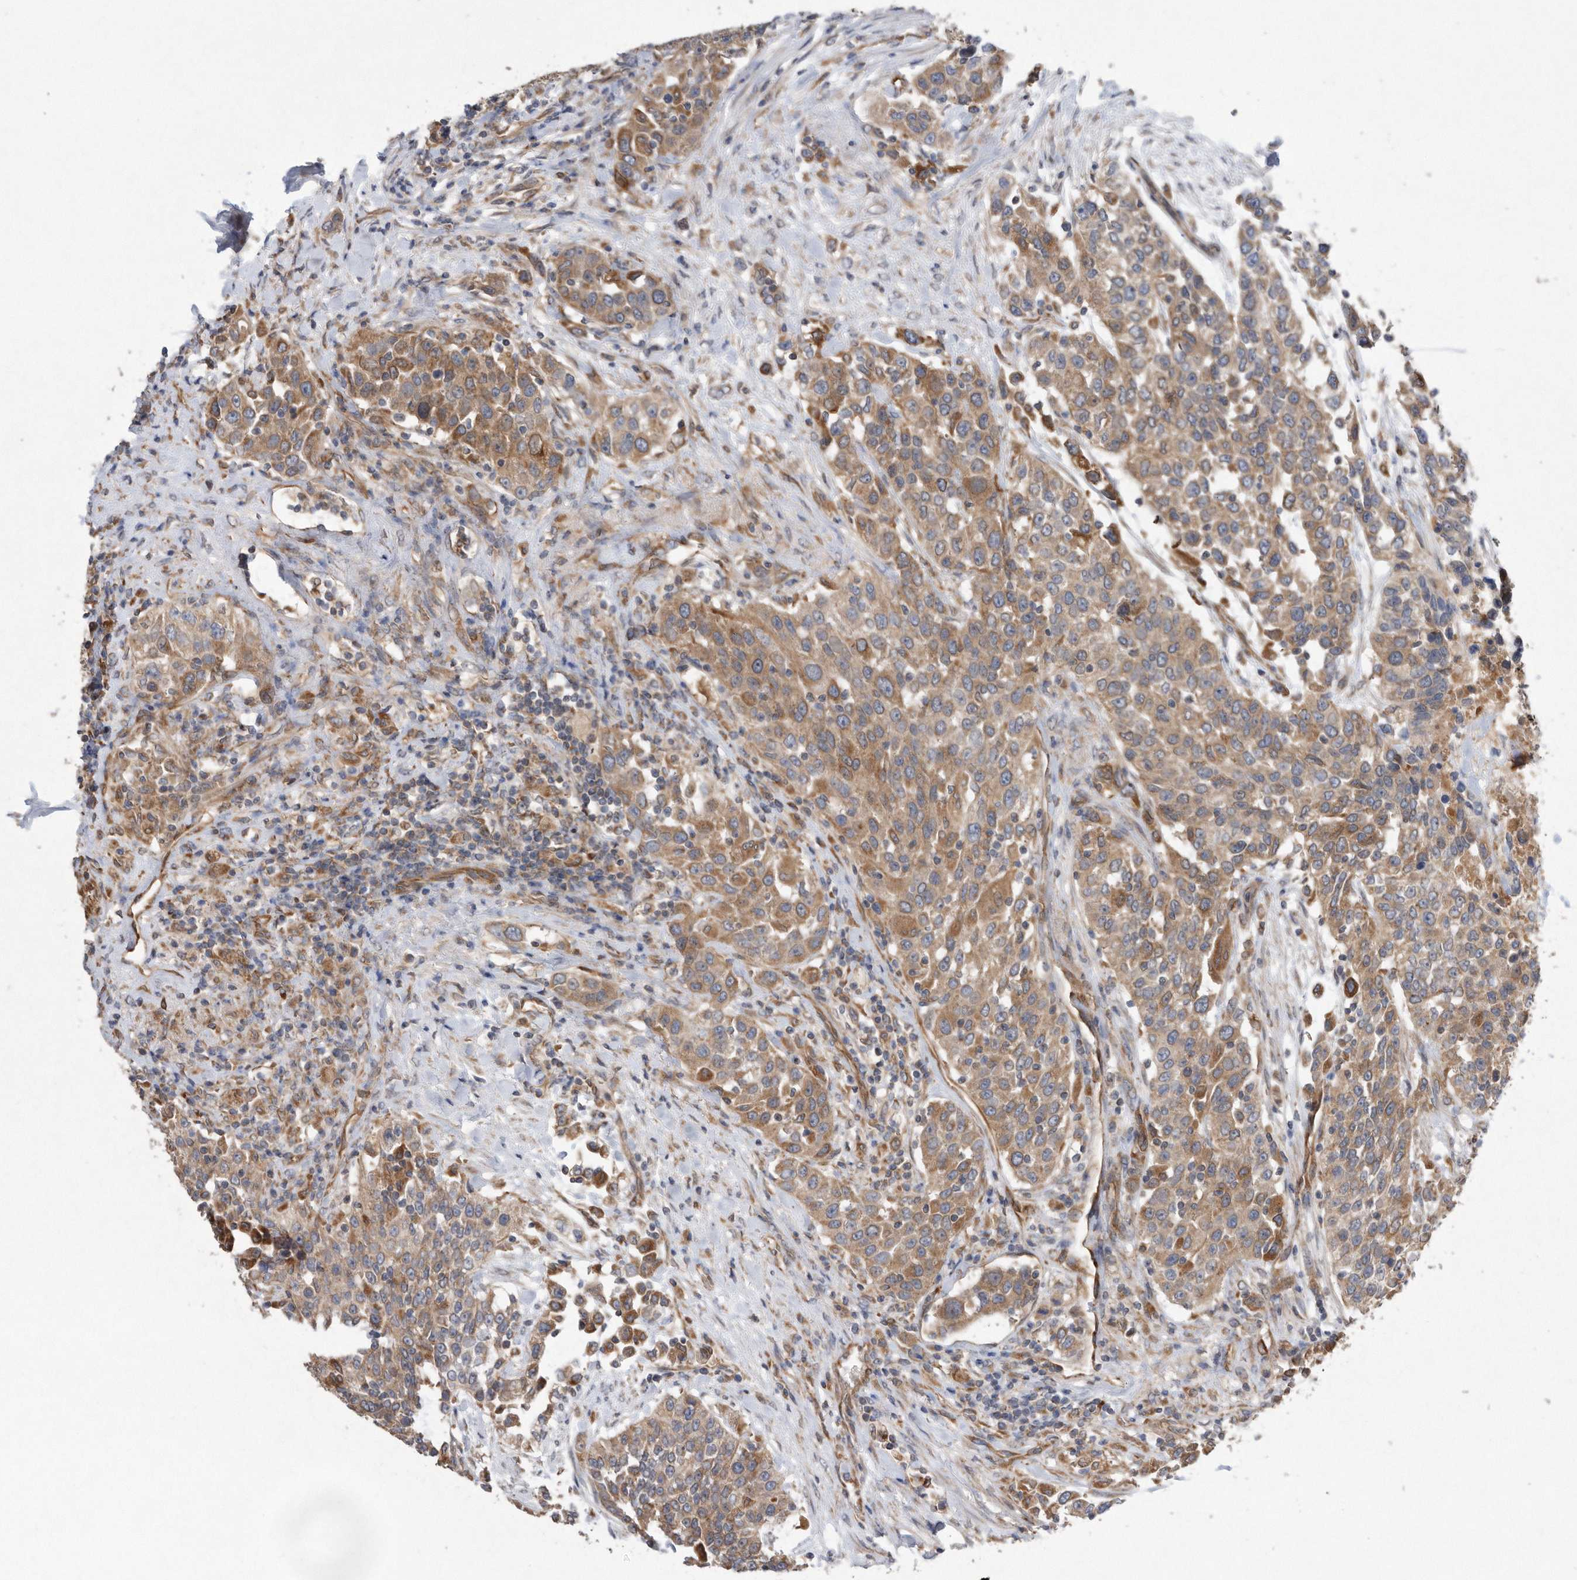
{"staining": {"intensity": "moderate", "quantity": ">75%", "location": "cytoplasmic/membranous"}, "tissue": "urothelial cancer", "cell_type": "Tumor cells", "image_type": "cancer", "snomed": [{"axis": "morphology", "description": "Urothelial carcinoma, High grade"}, {"axis": "topography", "description": "Urinary bladder"}], "caption": "Human urothelial cancer stained for a protein (brown) shows moderate cytoplasmic/membranous positive positivity in about >75% of tumor cells.", "gene": "PON2", "patient": {"sex": "female", "age": 80}}